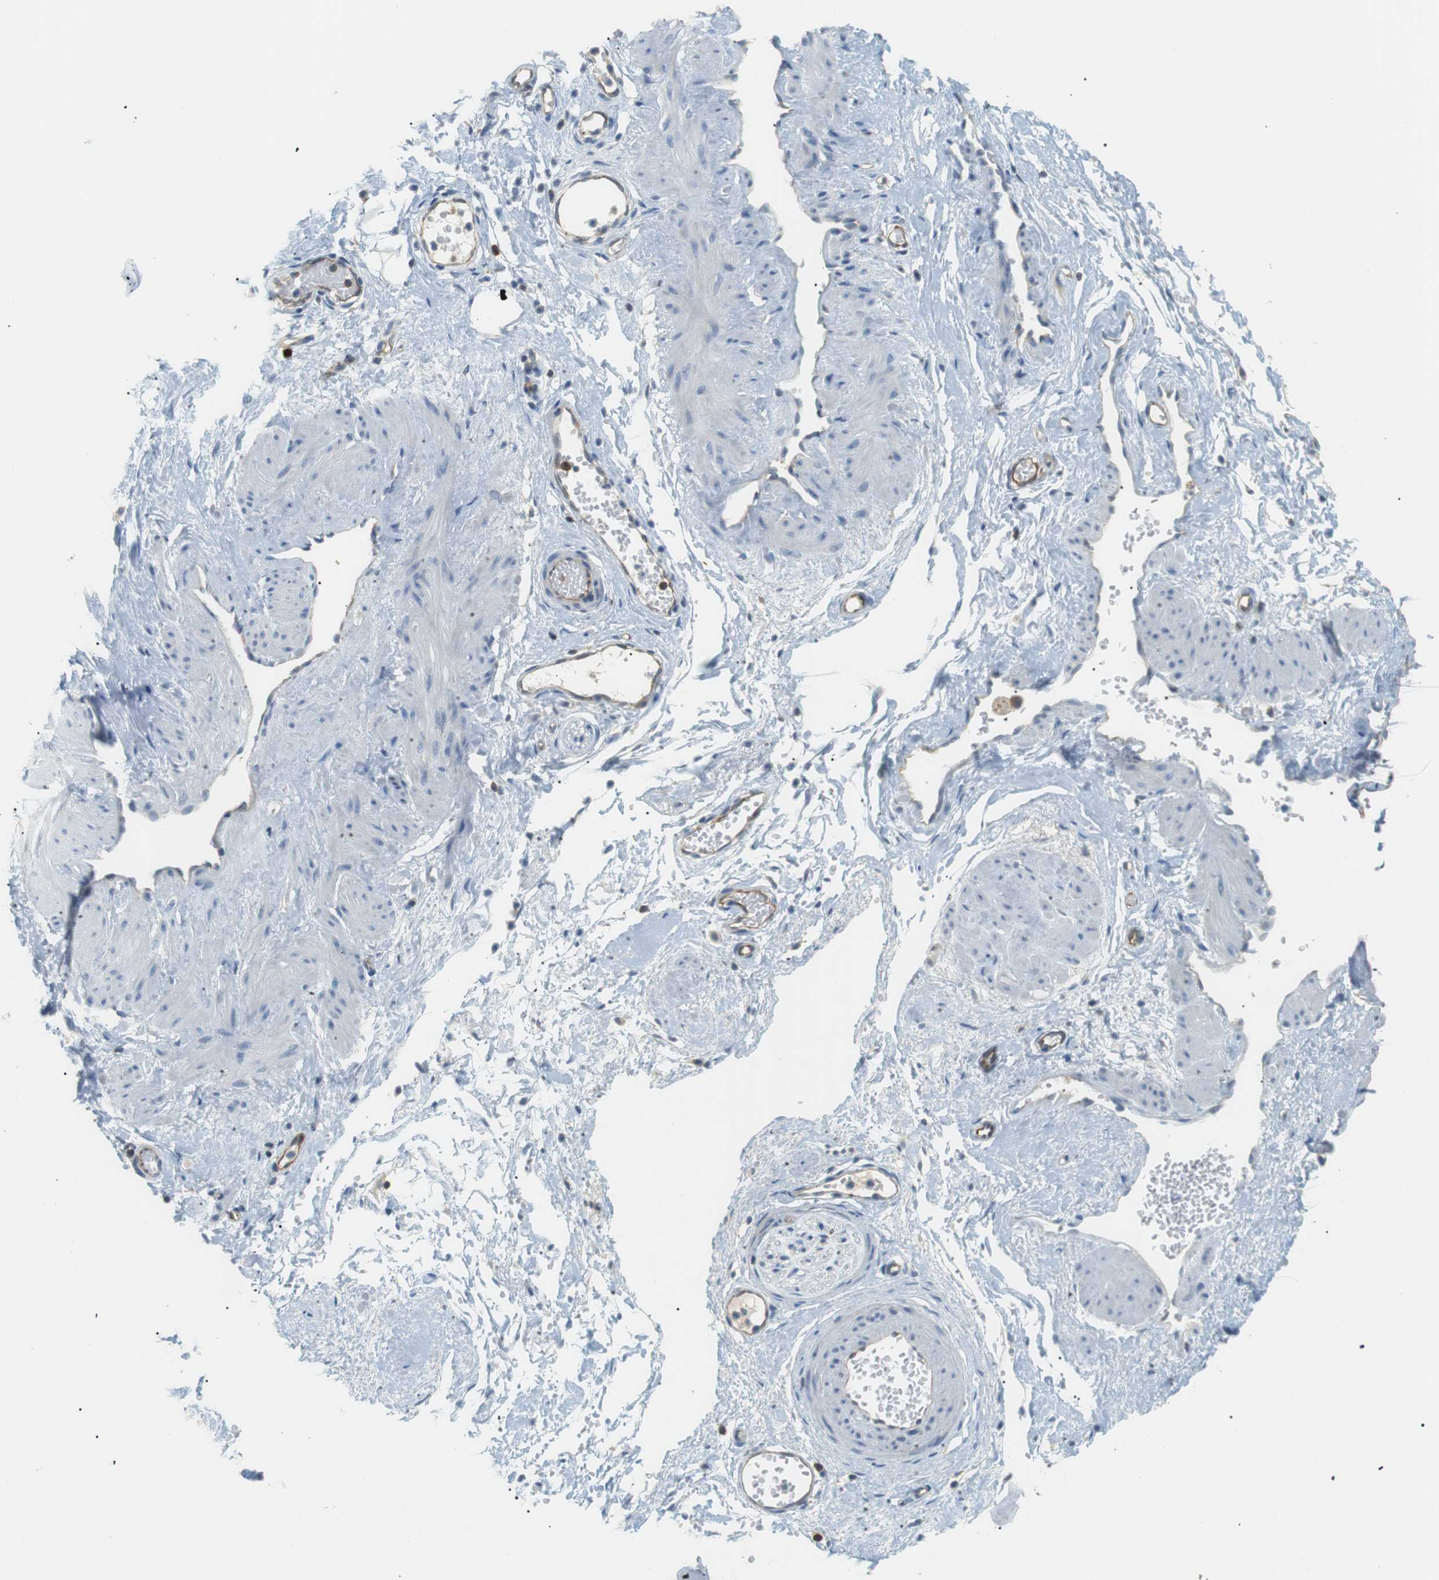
{"staining": {"intensity": "negative", "quantity": "none", "location": "none"}, "tissue": "adipose tissue", "cell_type": "Adipocytes", "image_type": "normal", "snomed": [{"axis": "morphology", "description": "Normal tissue, NOS"}, {"axis": "topography", "description": "Soft tissue"}, {"axis": "topography", "description": "Vascular tissue"}], "caption": "Immunohistochemistry photomicrograph of normal adipose tissue stained for a protein (brown), which displays no positivity in adipocytes. (DAB immunohistochemistry (IHC) visualized using brightfield microscopy, high magnification).", "gene": "TMEM200A", "patient": {"sex": "female", "age": 35}}